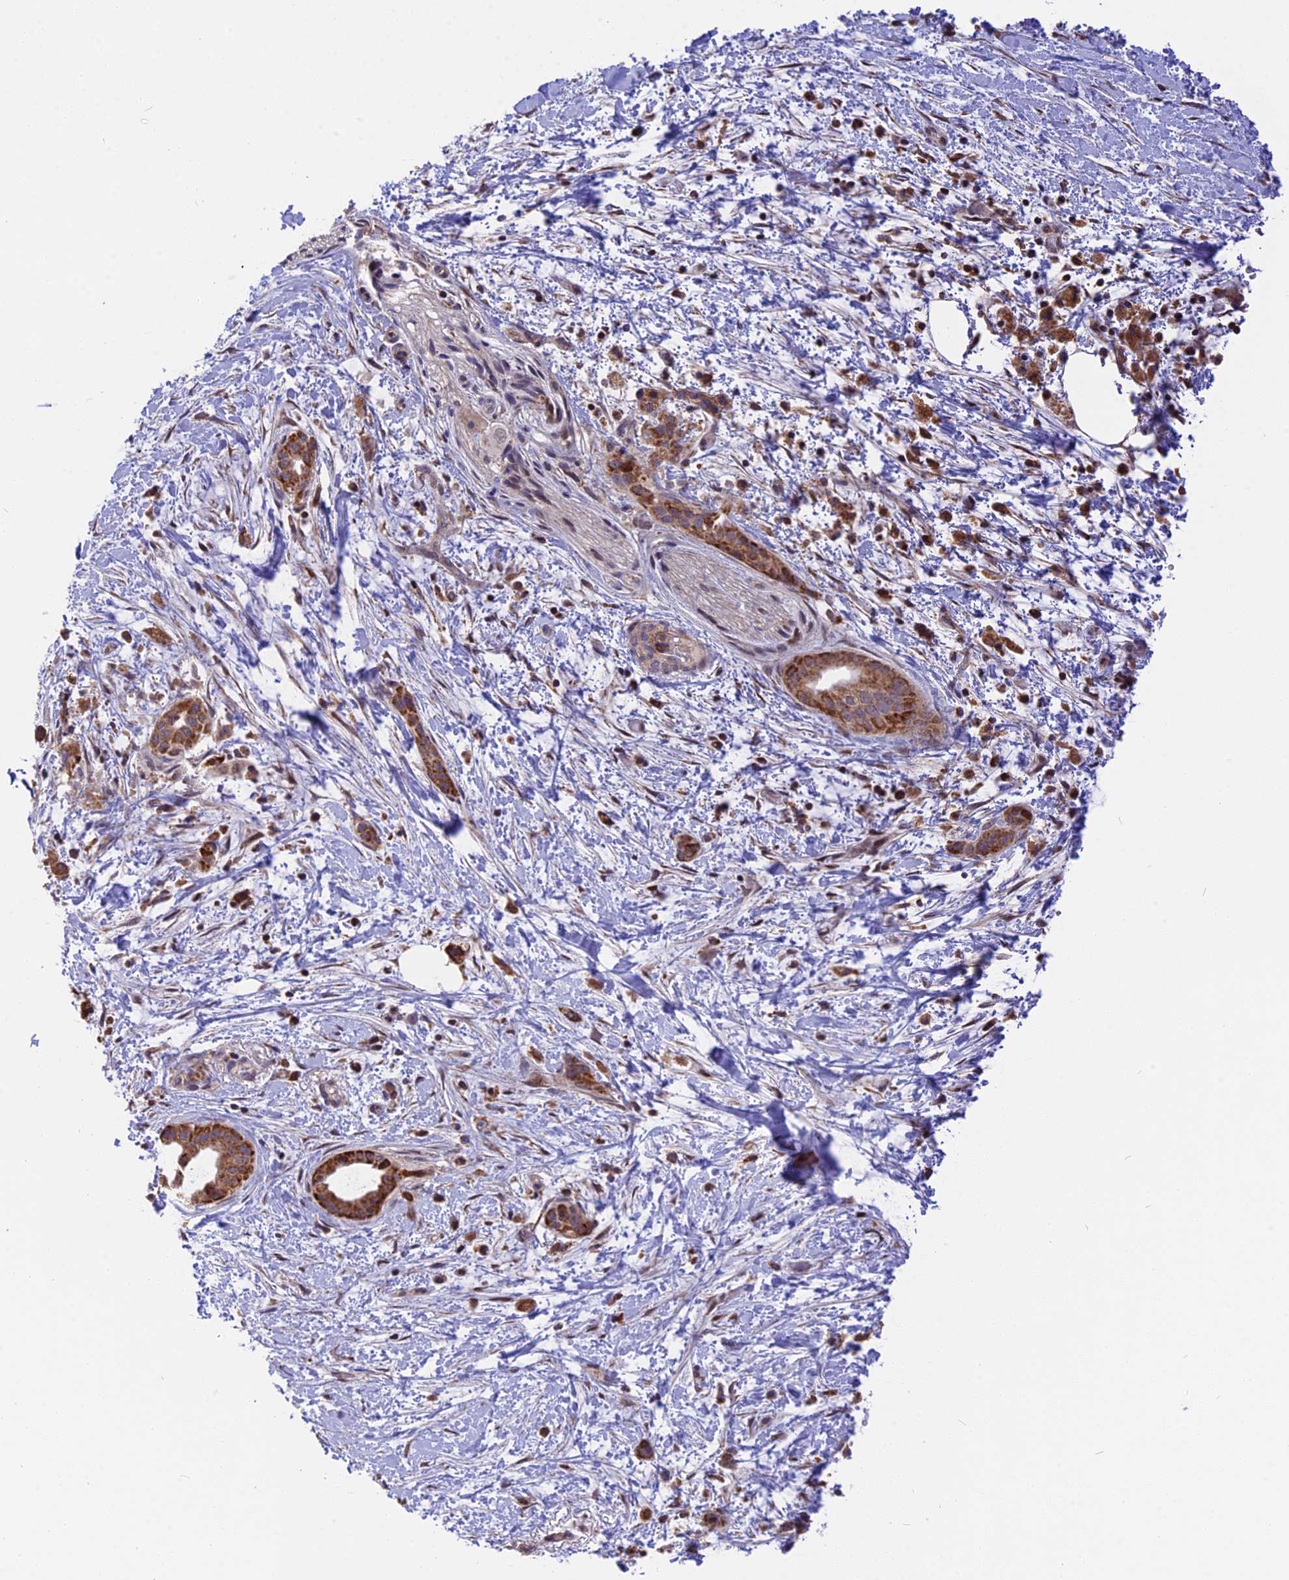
{"staining": {"intensity": "strong", "quantity": ">75%", "location": "cytoplasmic/membranous"}, "tissue": "pancreatic cancer", "cell_type": "Tumor cells", "image_type": "cancer", "snomed": [{"axis": "morphology", "description": "Normal tissue, NOS"}, {"axis": "morphology", "description": "Adenocarcinoma, NOS"}, {"axis": "topography", "description": "Pancreas"}, {"axis": "topography", "description": "Peripheral nerve tissue"}], "caption": "Immunohistochemical staining of human pancreatic cancer (adenocarcinoma) exhibits high levels of strong cytoplasmic/membranous protein staining in about >75% of tumor cells.", "gene": "RERGL", "patient": {"sex": "female", "age": 63}}